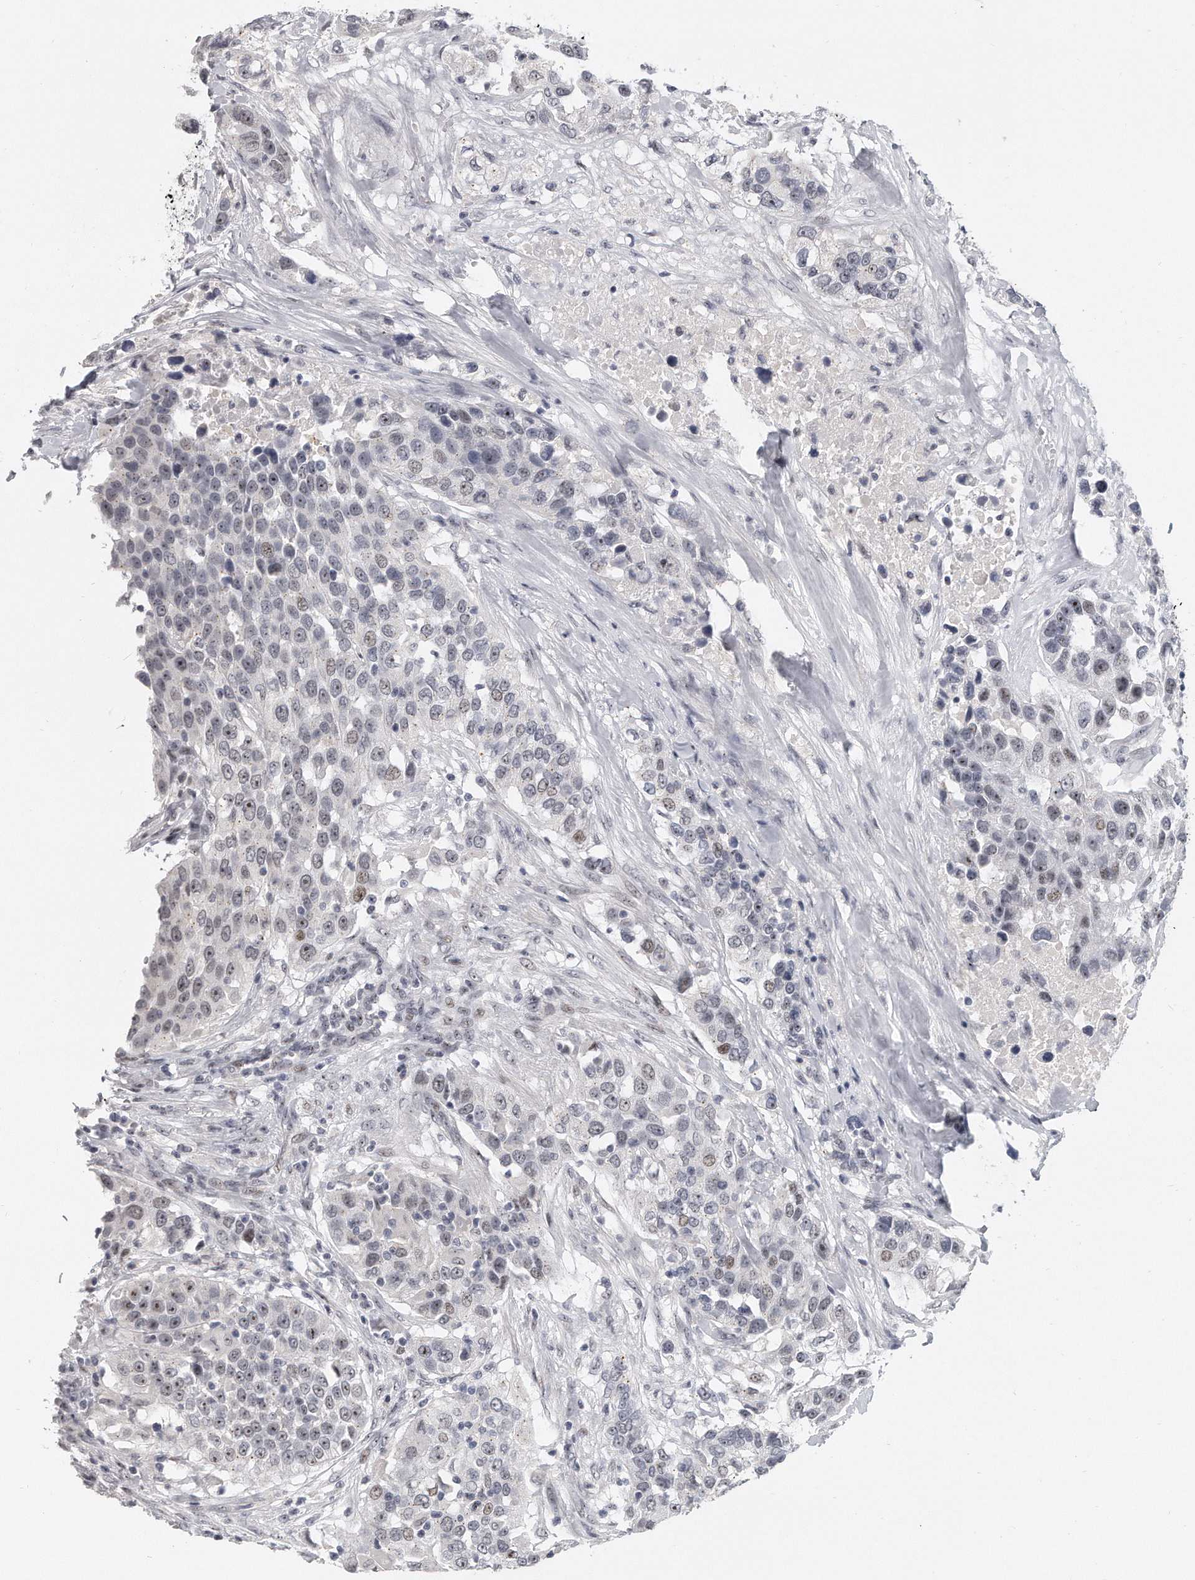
{"staining": {"intensity": "weak", "quantity": "<25%", "location": "nuclear"}, "tissue": "urothelial cancer", "cell_type": "Tumor cells", "image_type": "cancer", "snomed": [{"axis": "morphology", "description": "Urothelial carcinoma, High grade"}, {"axis": "topography", "description": "Urinary bladder"}], "caption": "Urothelial cancer was stained to show a protein in brown. There is no significant expression in tumor cells. (Immunohistochemistry (ihc), brightfield microscopy, high magnification).", "gene": "TFCP2L1", "patient": {"sex": "female", "age": 80}}